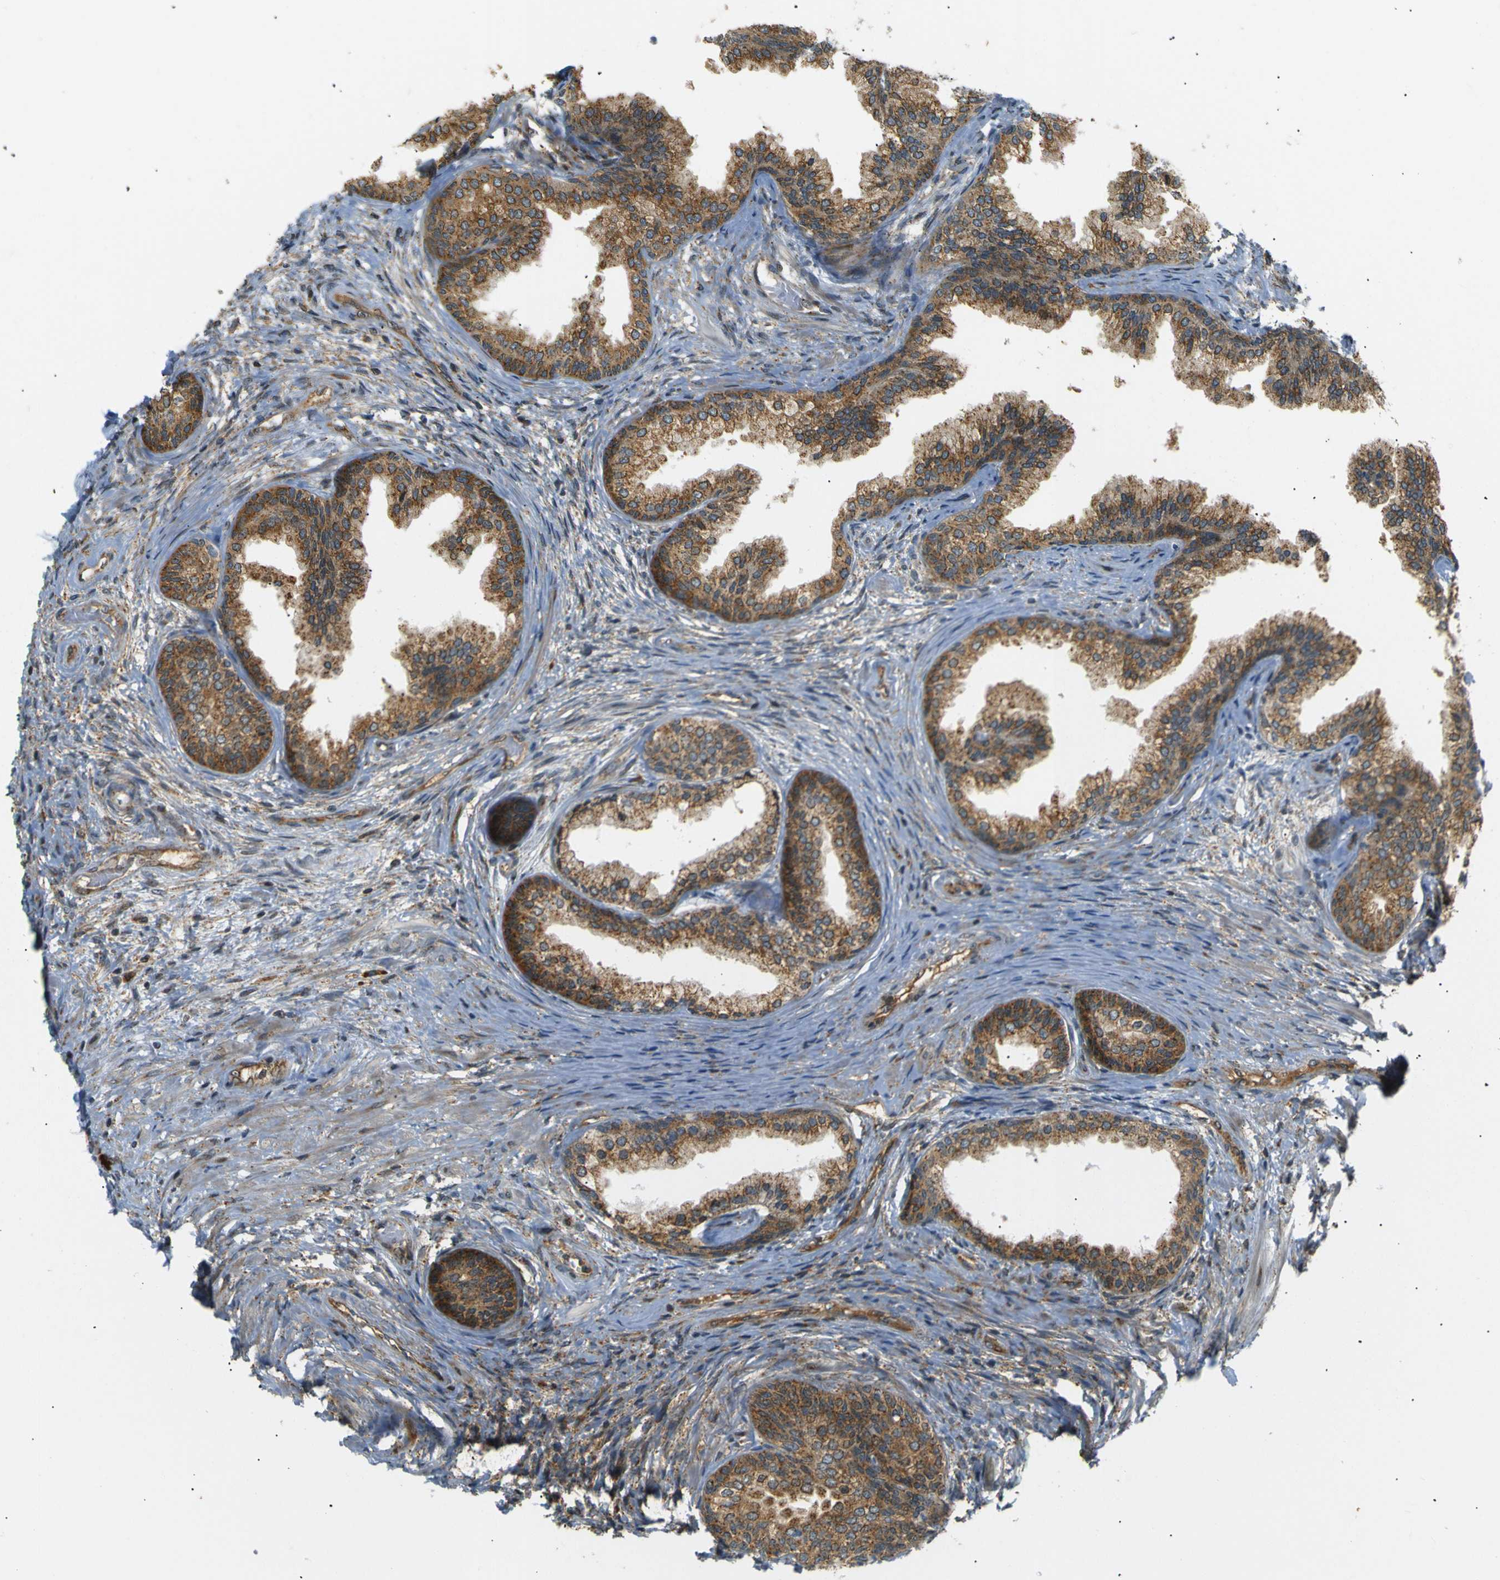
{"staining": {"intensity": "moderate", "quantity": ">75%", "location": "cytoplasmic/membranous"}, "tissue": "prostate", "cell_type": "Glandular cells", "image_type": "normal", "snomed": [{"axis": "morphology", "description": "Normal tissue, NOS"}, {"axis": "topography", "description": "Prostate"}], "caption": "Protein expression analysis of normal human prostate reveals moderate cytoplasmic/membranous staining in about >75% of glandular cells.", "gene": "ABCE1", "patient": {"sex": "male", "age": 76}}